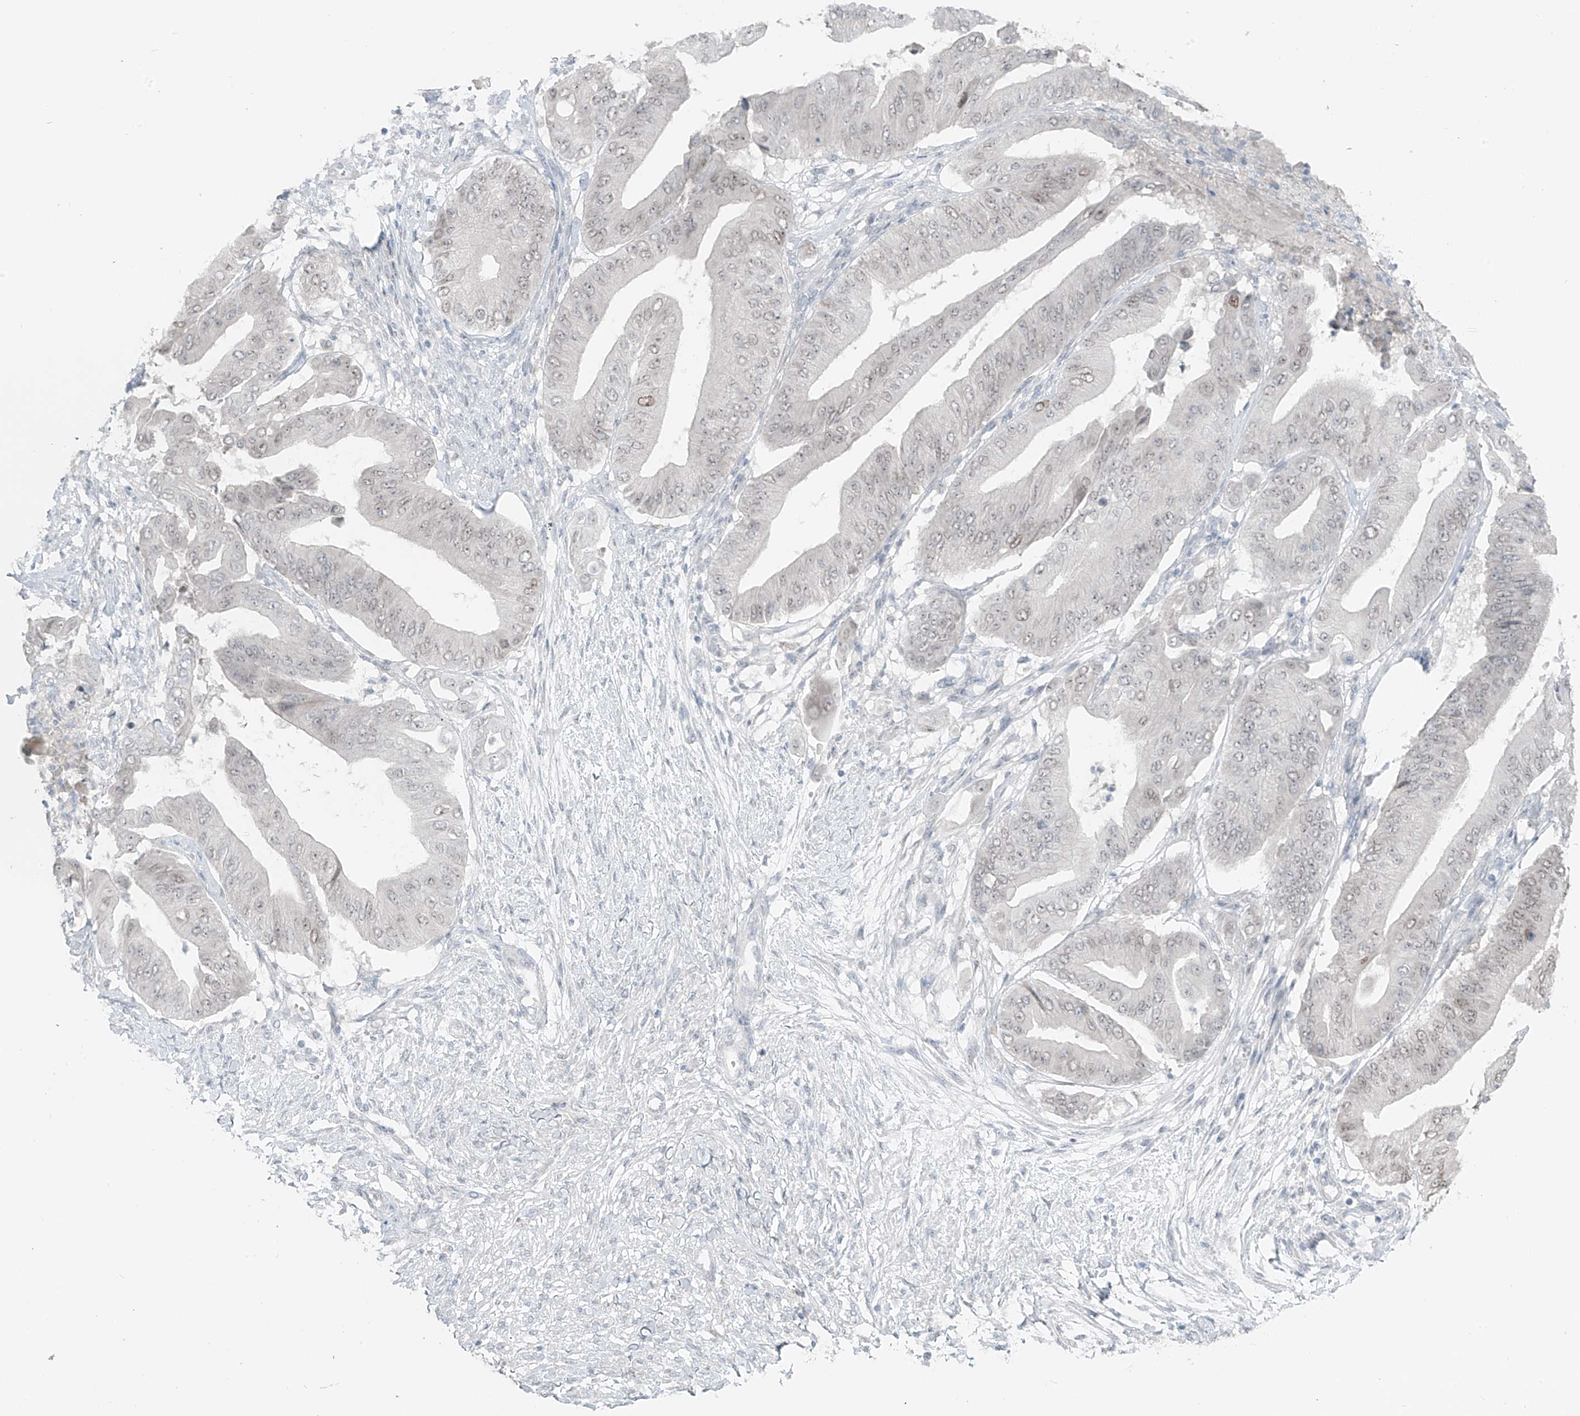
{"staining": {"intensity": "moderate", "quantity": "<25%", "location": "nuclear"}, "tissue": "pancreatic cancer", "cell_type": "Tumor cells", "image_type": "cancer", "snomed": [{"axis": "morphology", "description": "Adenocarcinoma, NOS"}, {"axis": "topography", "description": "Pancreas"}], "caption": "Immunohistochemical staining of human pancreatic cancer (adenocarcinoma) displays moderate nuclear protein staining in about <25% of tumor cells.", "gene": "PRDM6", "patient": {"sex": "female", "age": 77}}